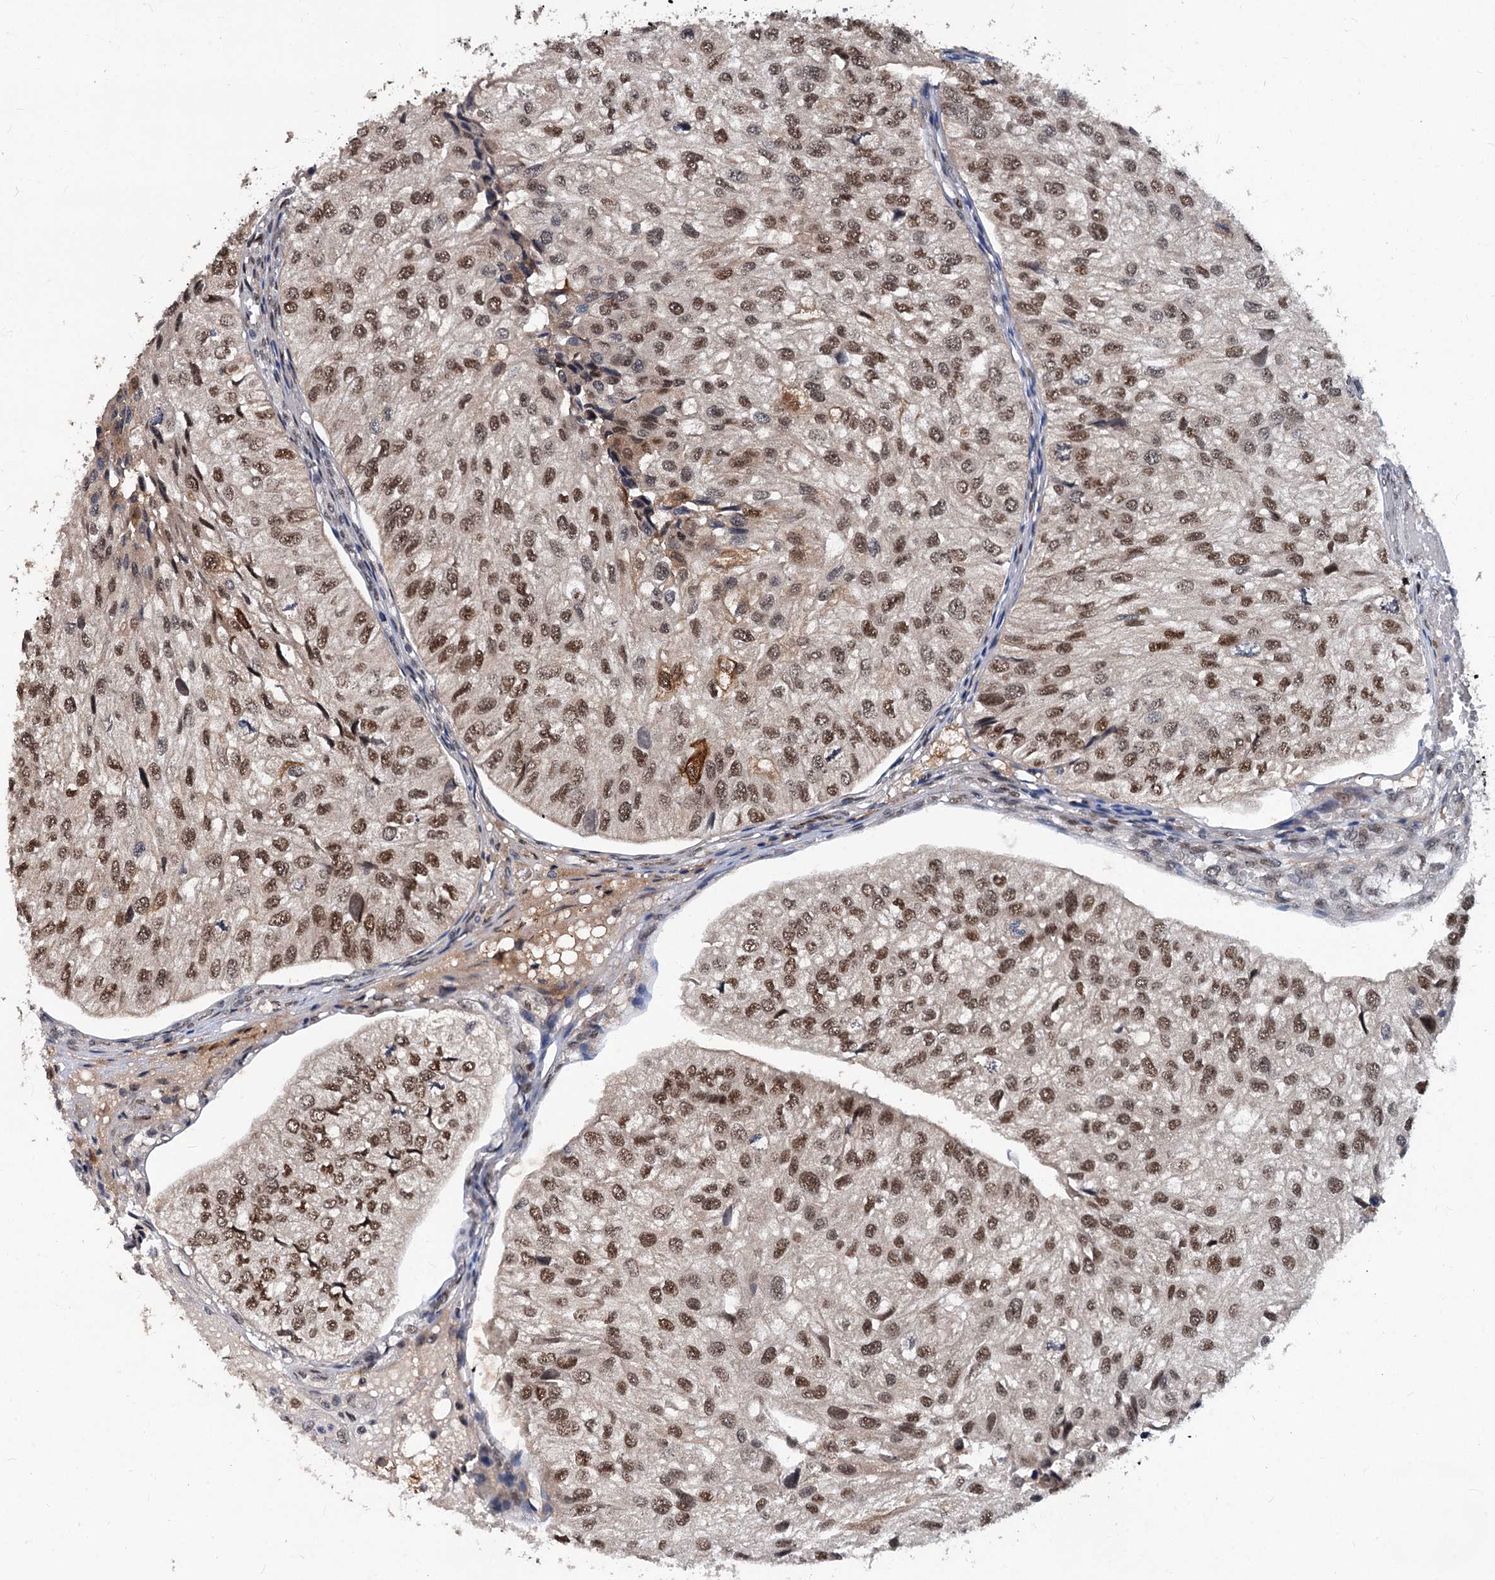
{"staining": {"intensity": "moderate", "quantity": ">75%", "location": "nuclear"}, "tissue": "urothelial cancer", "cell_type": "Tumor cells", "image_type": "cancer", "snomed": [{"axis": "morphology", "description": "Urothelial carcinoma, Low grade"}, {"axis": "topography", "description": "Urinary bladder"}], "caption": "IHC of urothelial carcinoma (low-grade) exhibits medium levels of moderate nuclear expression in about >75% of tumor cells.", "gene": "PHF8", "patient": {"sex": "female", "age": 89}}